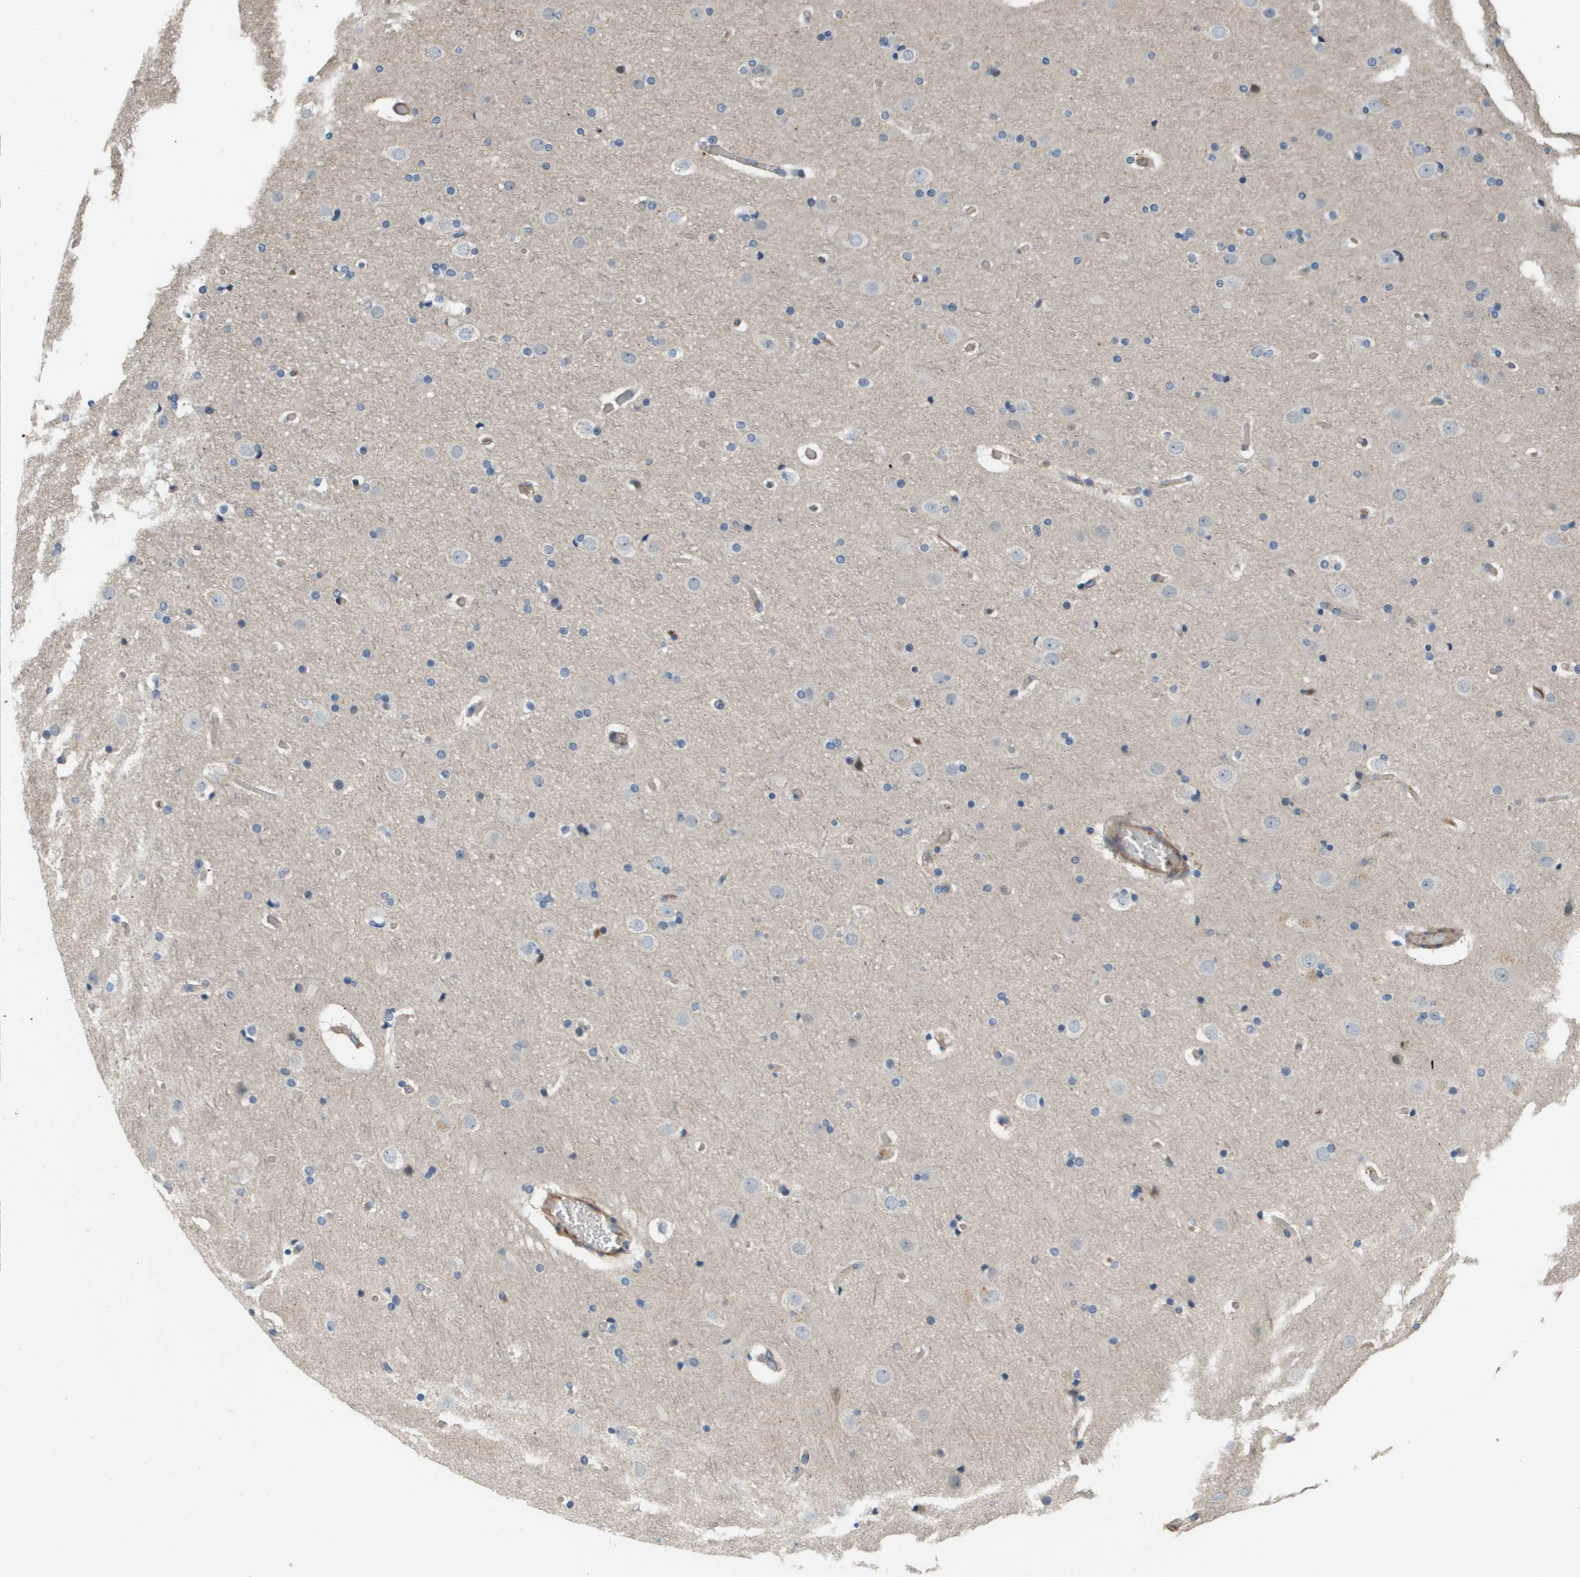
{"staining": {"intensity": "weak", "quantity": ">75%", "location": "cytoplasmic/membranous"}, "tissue": "cerebral cortex", "cell_type": "Endothelial cells", "image_type": "normal", "snomed": [{"axis": "morphology", "description": "Normal tissue, NOS"}, {"axis": "topography", "description": "Cerebral cortex"}], "caption": "Normal cerebral cortex reveals weak cytoplasmic/membranous staining in about >75% of endothelial cells, visualized by immunohistochemistry.", "gene": "KRT23", "patient": {"sex": "male", "age": 57}}